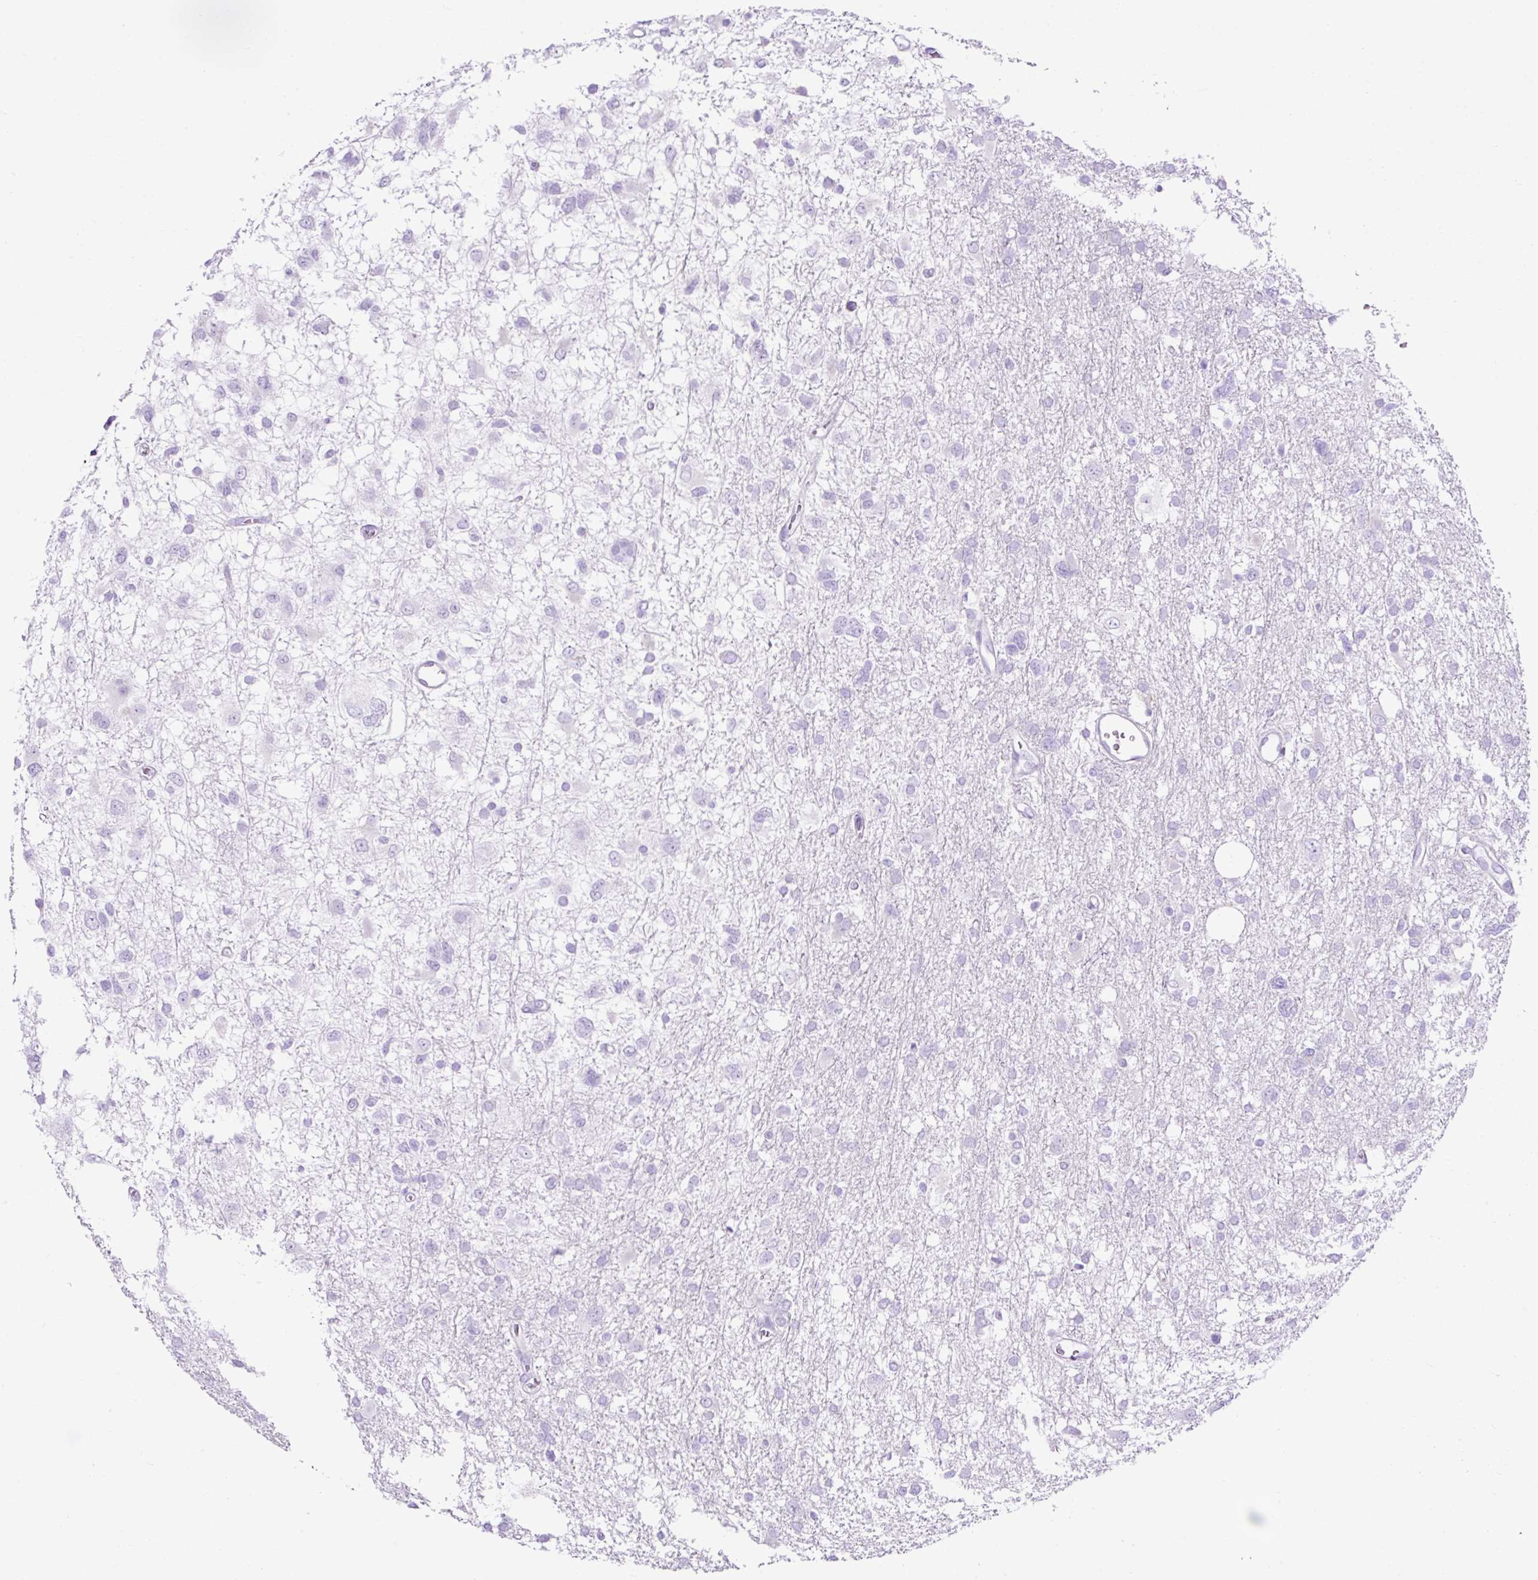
{"staining": {"intensity": "negative", "quantity": "none", "location": "none"}, "tissue": "glioma", "cell_type": "Tumor cells", "image_type": "cancer", "snomed": [{"axis": "morphology", "description": "Glioma, malignant, High grade"}, {"axis": "topography", "description": "Brain"}], "caption": "The histopathology image demonstrates no significant expression in tumor cells of malignant glioma (high-grade).", "gene": "KRT12", "patient": {"sex": "male", "age": 61}}